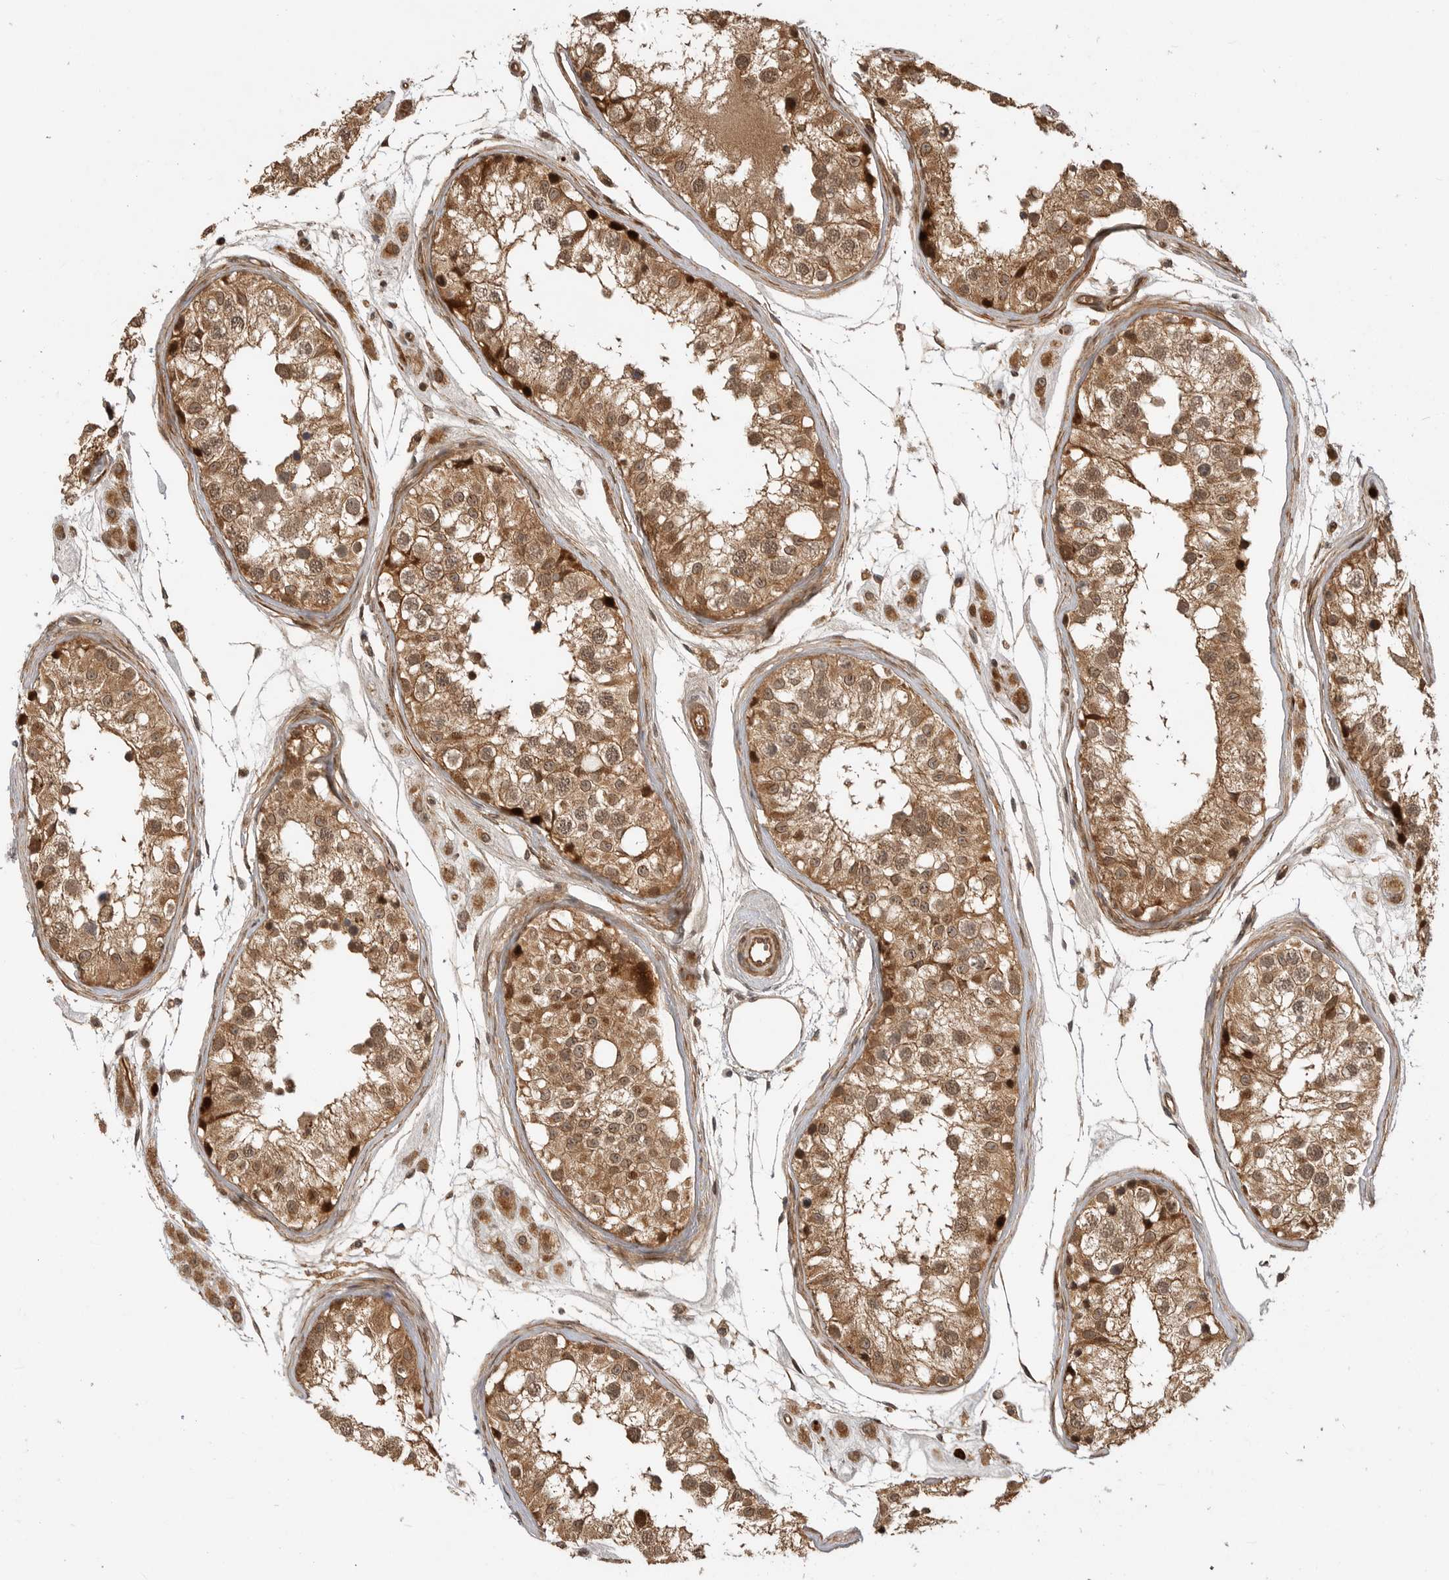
{"staining": {"intensity": "moderate", "quantity": ">75%", "location": "cytoplasmic/membranous"}, "tissue": "testis", "cell_type": "Cells in seminiferous ducts", "image_type": "normal", "snomed": [{"axis": "morphology", "description": "Normal tissue, NOS"}, {"axis": "morphology", "description": "Adenocarcinoma, metastatic, NOS"}, {"axis": "topography", "description": "Testis"}], "caption": "Immunohistochemistry of benign human testis displays medium levels of moderate cytoplasmic/membranous staining in approximately >75% of cells in seminiferous ducts.", "gene": "ADPRS", "patient": {"sex": "male", "age": 26}}